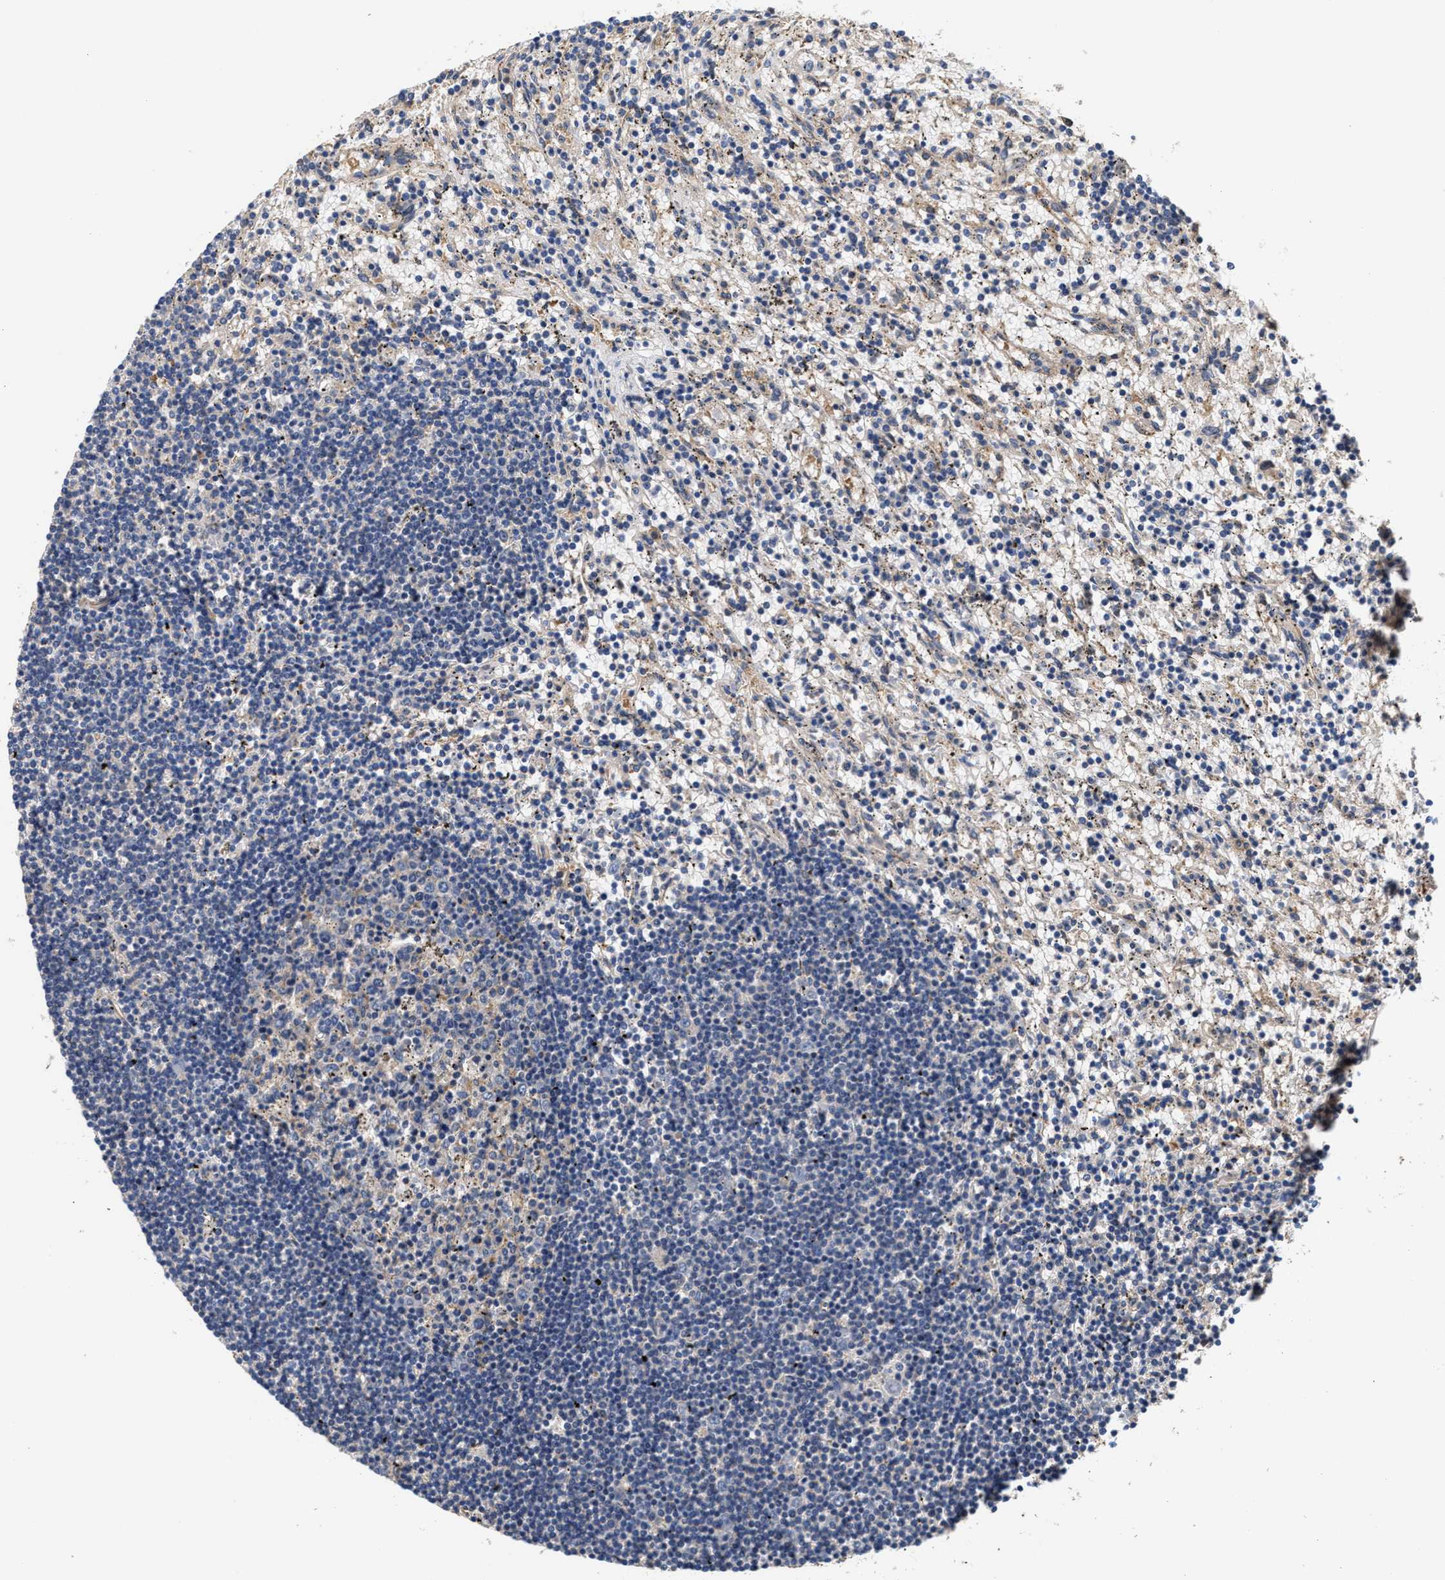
{"staining": {"intensity": "negative", "quantity": "none", "location": "none"}, "tissue": "lymphoma", "cell_type": "Tumor cells", "image_type": "cancer", "snomed": [{"axis": "morphology", "description": "Malignant lymphoma, non-Hodgkin's type, Low grade"}, {"axis": "topography", "description": "Spleen"}], "caption": "DAB immunohistochemical staining of lymphoma exhibits no significant positivity in tumor cells.", "gene": "KLB", "patient": {"sex": "male", "age": 76}}